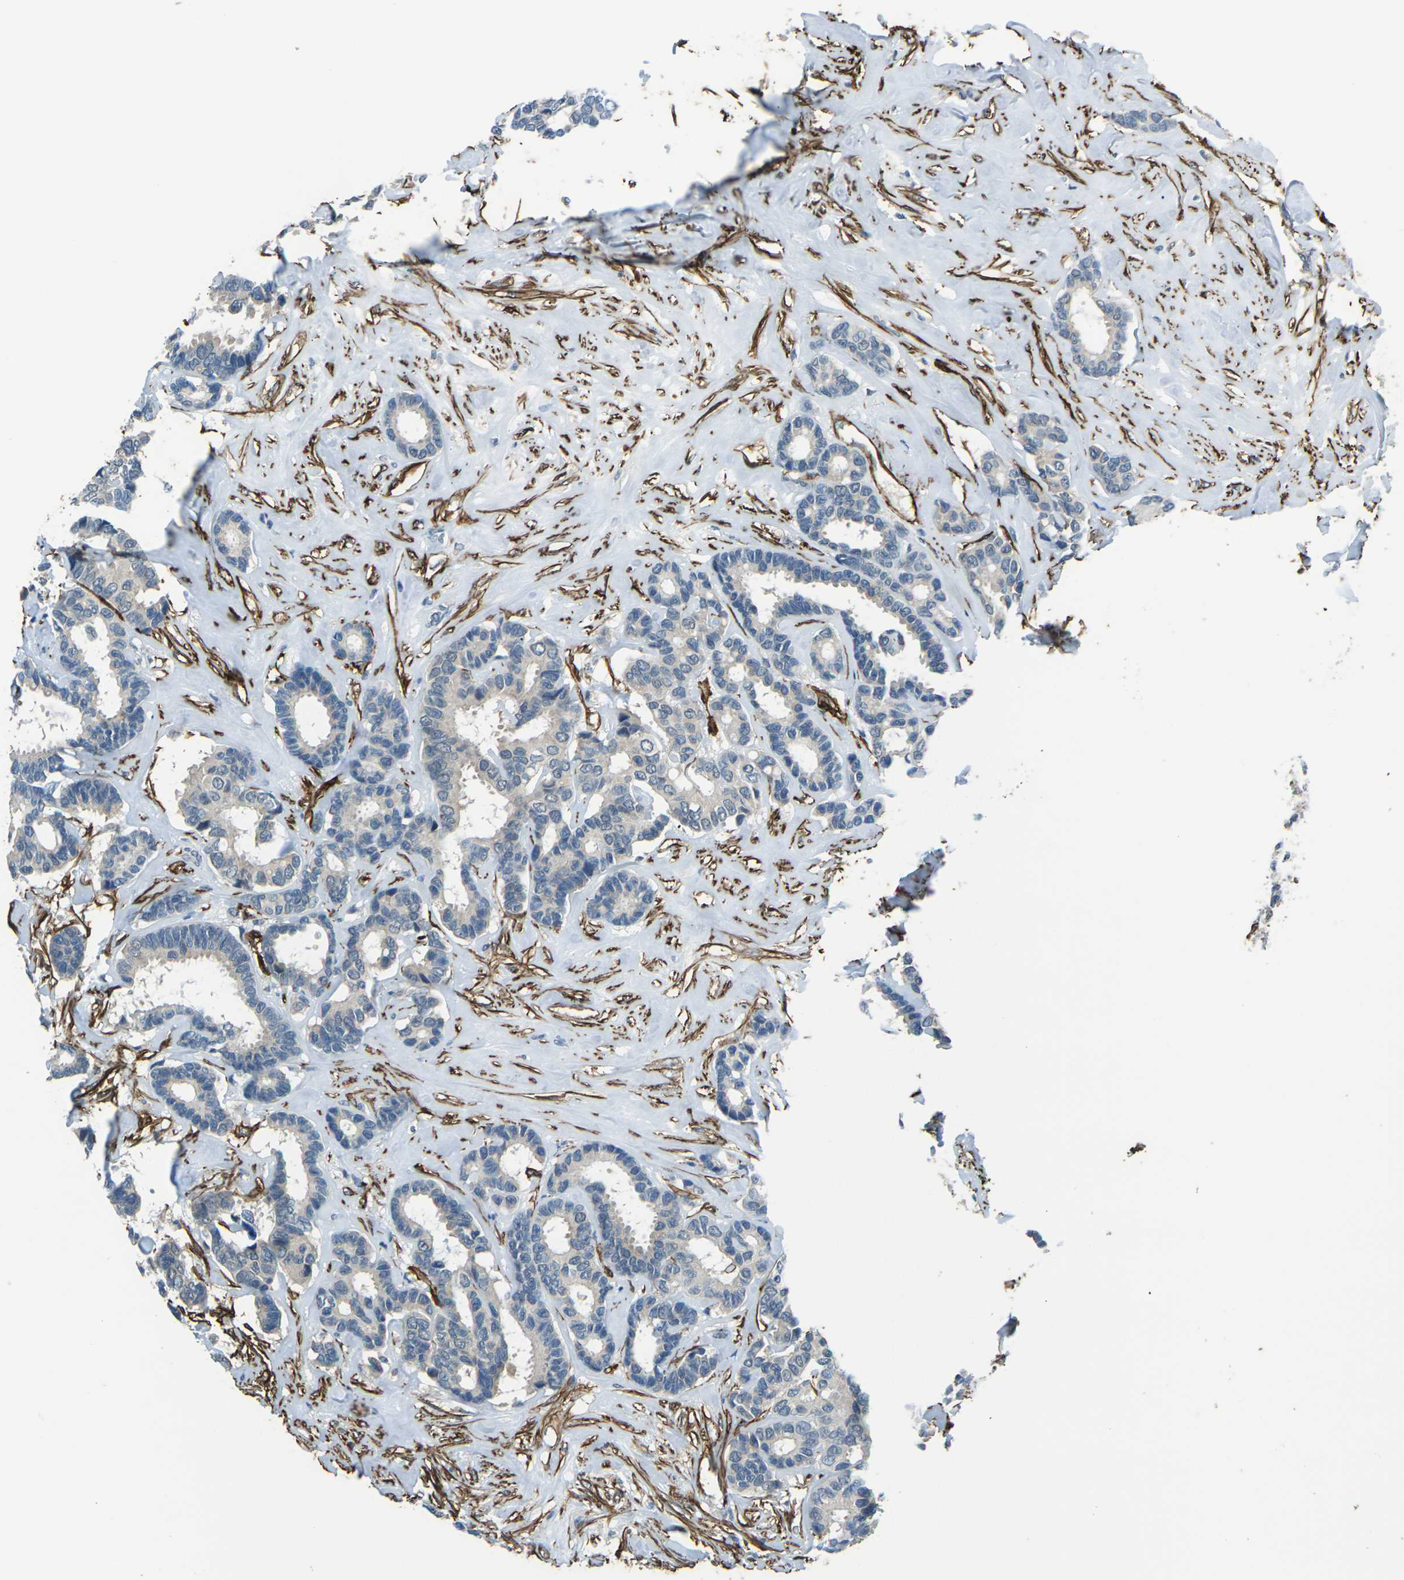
{"staining": {"intensity": "negative", "quantity": "none", "location": "none"}, "tissue": "breast cancer", "cell_type": "Tumor cells", "image_type": "cancer", "snomed": [{"axis": "morphology", "description": "Duct carcinoma"}, {"axis": "topography", "description": "Breast"}], "caption": "Tumor cells are negative for brown protein staining in infiltrating ductal carcinoma (breast). (Stains: DAB IHC with hematoxylin counter stain, Microscopy: brightfield microscopy at high magnification).", "gene": "GRAMD1C", "patient": {"sex": "female", "age": 87}}